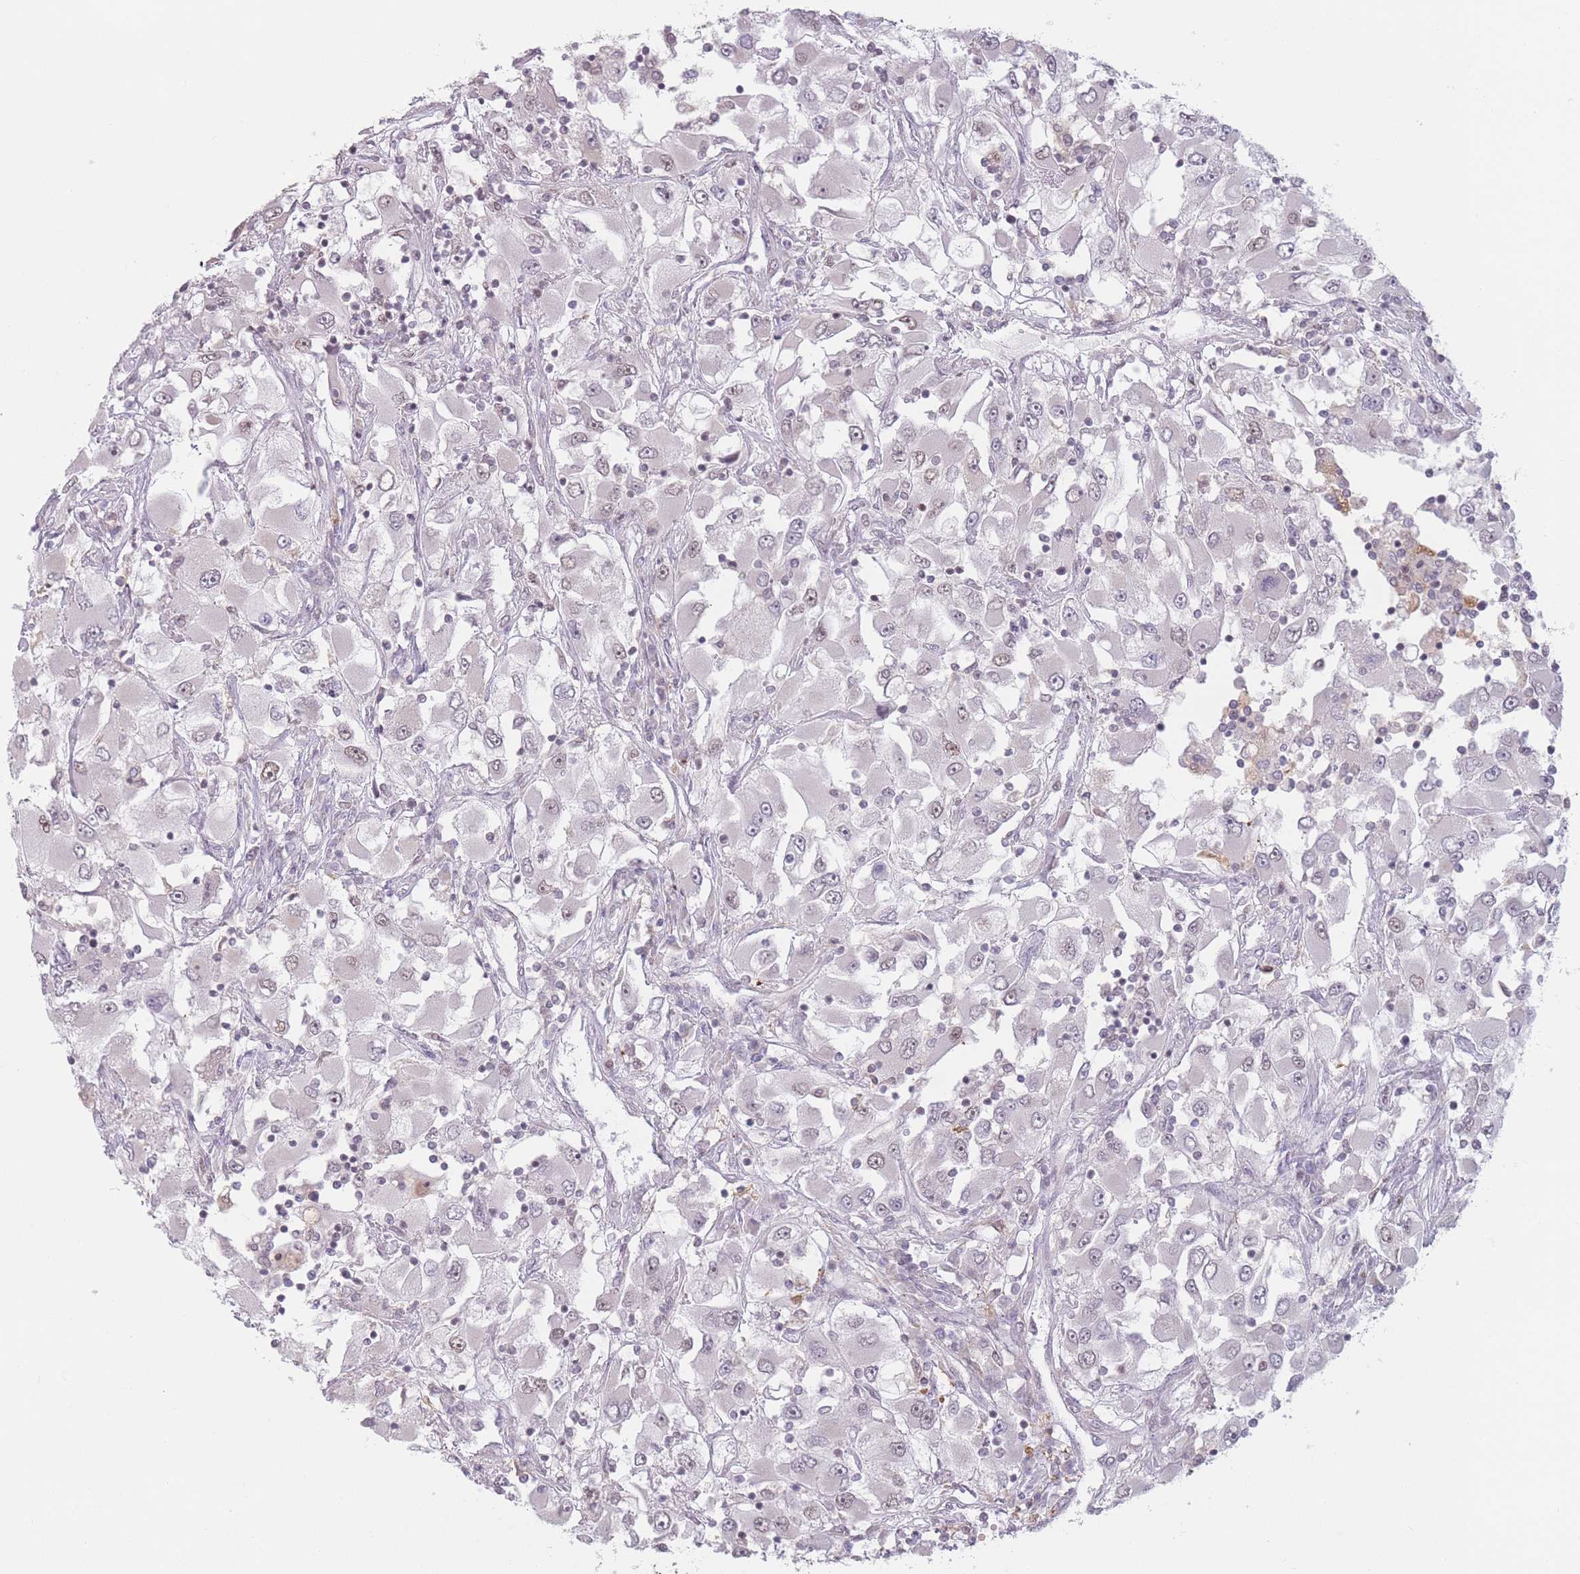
{"staining": {"intensity": "weak", "quantity": "<25%", "location": "nuclear"}, "tissue": "renal cancer", "cell_type": "Tumor cells", "image_type": "cancer", "snomed": [{"axis": "morphology", "description": "Adenocarcinoma, NOS"}, {"axis": "topography", "description": "Kidney"}], "caption": "Immunohistochemical staining of human renal cancer (adenocarcinoma) exhibits no significant expression in tumor cells.", "gene": "OR10C1", "patient": {"sex": "female", "age": 52}}